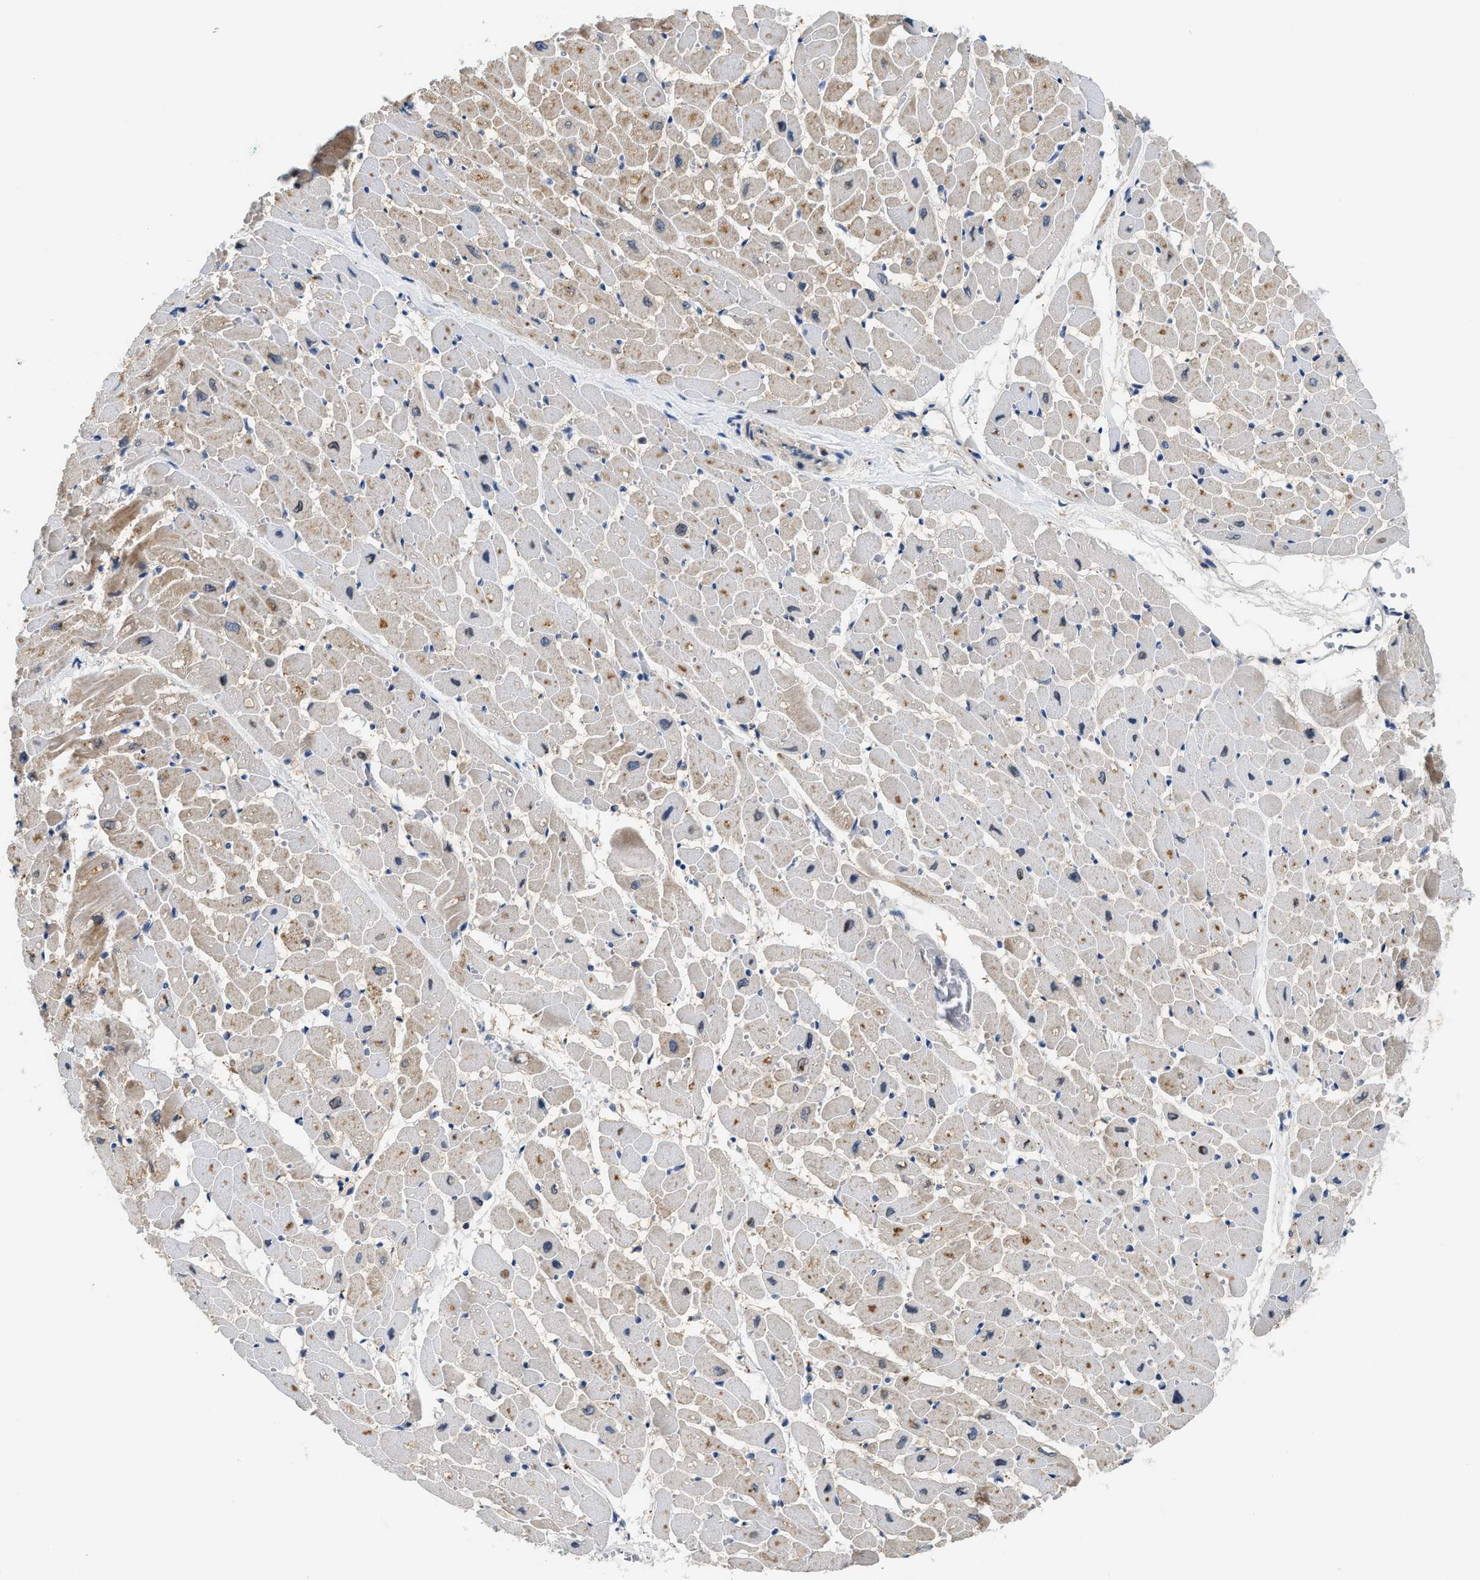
{"staining": {"intensity": "moderate", "quantity": "25%-75%", "location": "cytoplasmic/membranous"}, "tissue": "heart muscle", "cell_type": "Cardiomyocytes", "image_type": "normal", "snomed": [{"axis": "morphology", "description": "Normal tissue, NOS"}, {"axis": "topography", "description": "Heart"}], "caption": "About 25%-75% of cardiomyocytes in normal human heart muscle demonstrate moderate cytoplasmic/membranous protein expression as visualized by brown immunohistochemical staining.", "gene": "CCM2", "patient": {"sex": "male", "age": 45}}